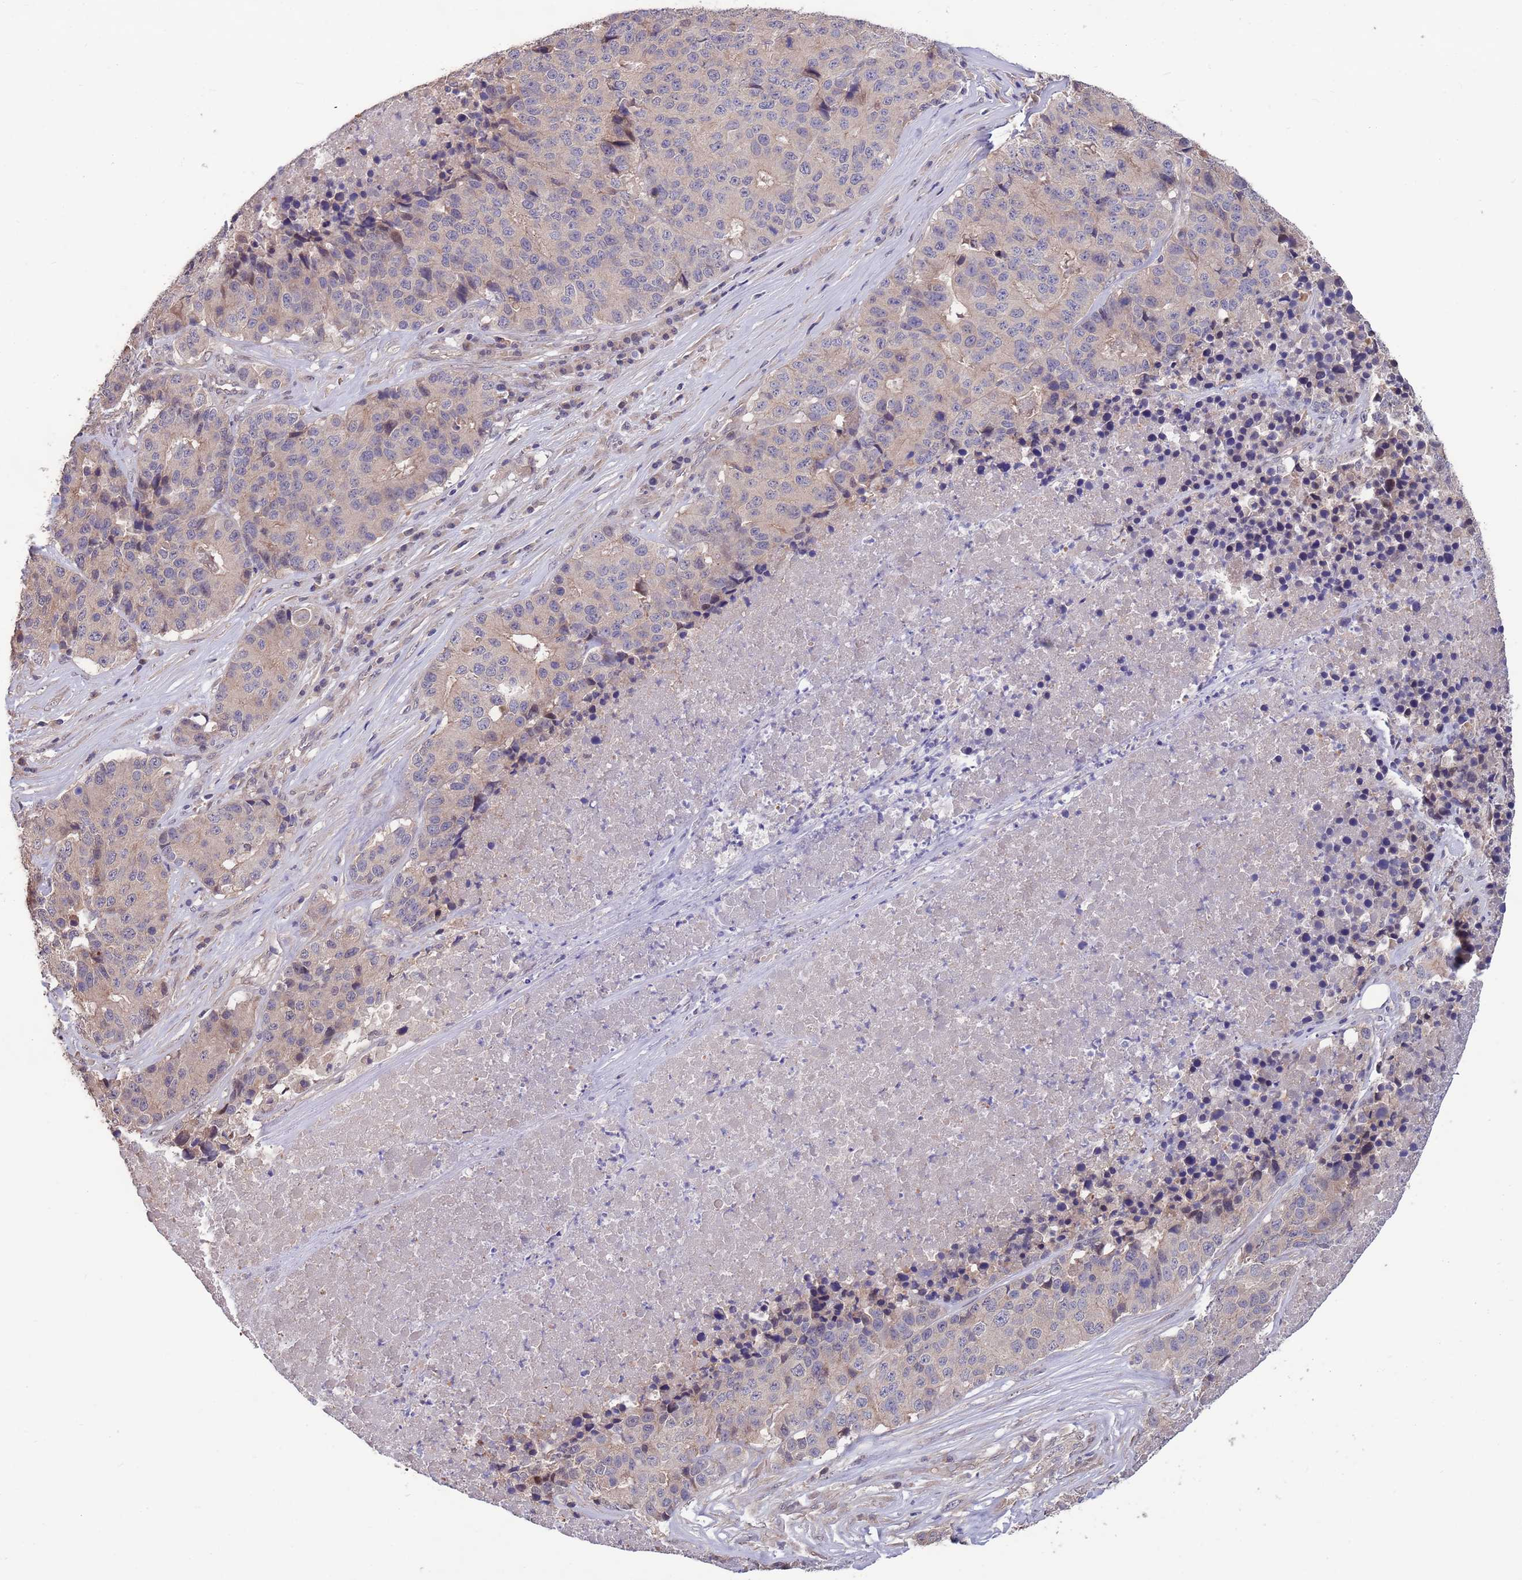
{"staining": {"intensity": "weak", "quantity": "25%-75%", "location": "cytoplasmic/membranous"}, "tissue": "stomach cancer", "cell_type": "Tumor cells", "image_type": "cancer", "snomed": [{"axis": "morphology", "description": "Adenocarcinoma, NOS"}, {"axis": "topography", "description": "Stomach"}], "caption": "The histopathology image demonstrates a brown stain indicating the presence of a protein in the cytoplasmic/membranous of tumor cells in stomach cancer. The protein is stained brown, and the nuclei are stained in blue (DAB IHC with brightfield microscopy, high magnification).", "gene": "MARVELD2", "patient": {"sex": "male", "age": 71}}